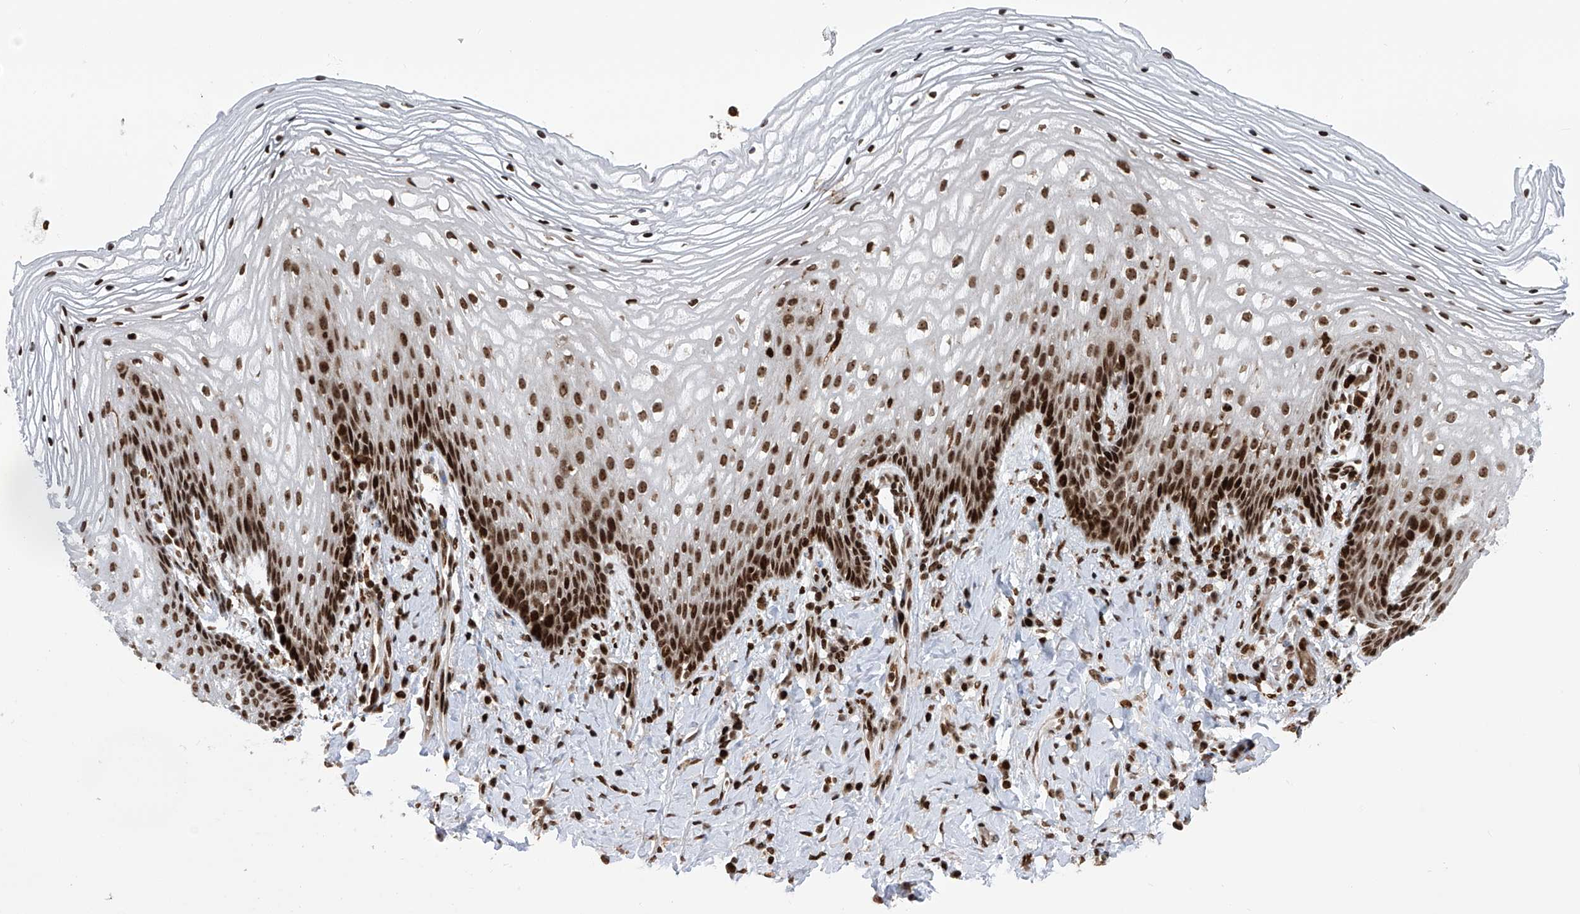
{"staining": {"intensity": "strong", "quantity": ">75%", "location": "nuclear"}, "tissue": "vagina", "cell_type": "Squamous epithelial cells", "image_type": "normal", "snomed": [{"axis": "morphology", "description": "Normal tissue, NOS"}, {"axis": "topography", "description": "Vagina"}], "caption": "Vagina stained with DAB immunohistochemistry (IHC) exhibits high levels of strong nuclear staining in approximately >75% of squamous epithelial cells. (DAB (3,3'-diaminobenzidine) IHC with brightfield microscopy, high magnification).", "gene": "PAK1IP1", "patient": {"sex": "female", "age": 60}}